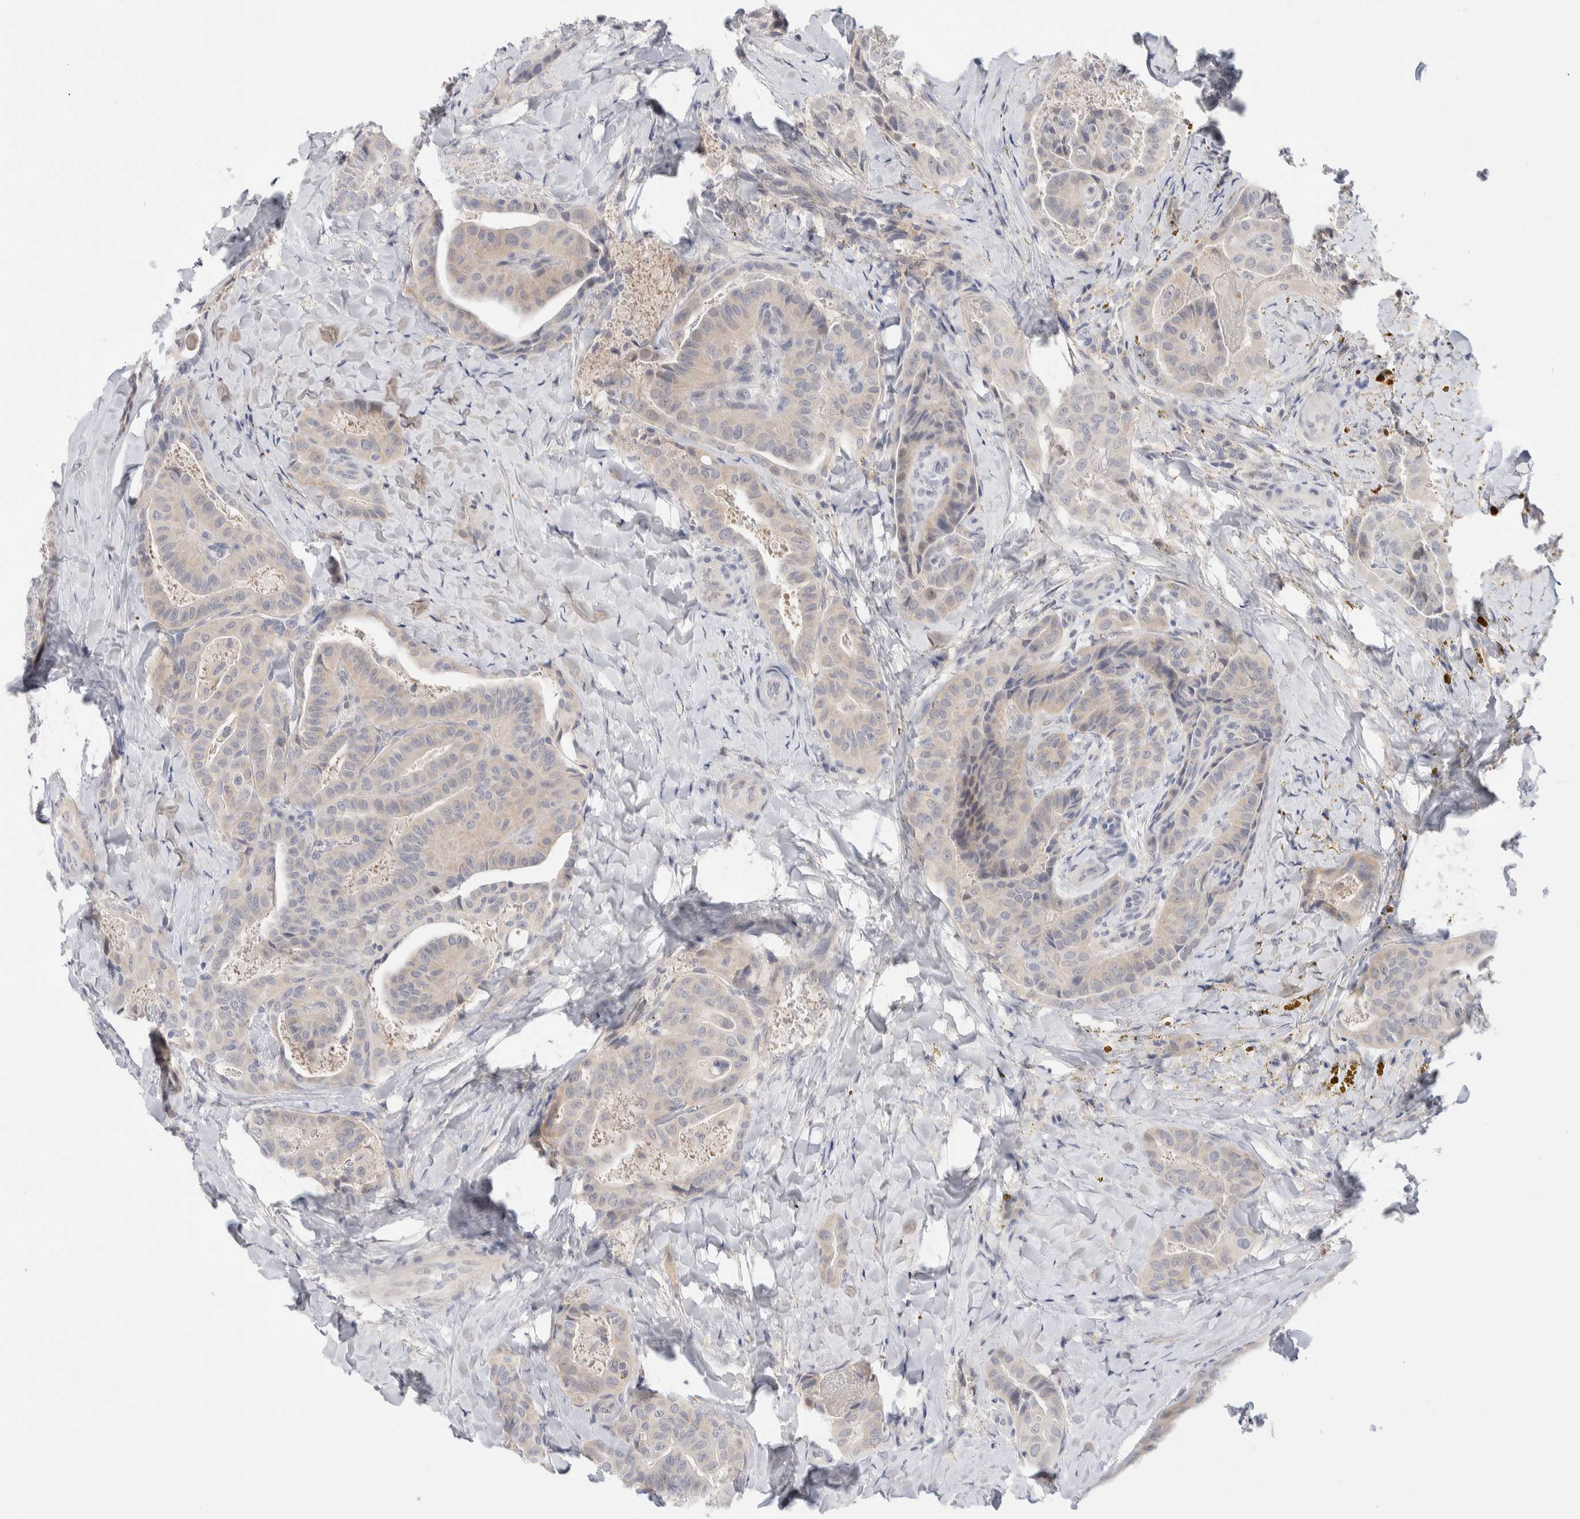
{"staining": {"intensity": "moderate", "quantity": "25%-75%", "location": "cytoplasmic/membranous"}, "tissue": "thyroid cancer", "cell_type": "Tumor cells", "image_type": "cancer", "snomed": [{"axis": "morphology", "description": "Papillary adenocarcinoma, NOS"}, {"axis": "topography", "description": "Thyroid gland"}], "caption": "Tumor cells reveal medium levels of moderate cytoplasmic/membranous staining in about 25%-75% of cells in thyroid cancer.", "gene": "DNAJB6", "patient": {"sex": "male", "age": 77}}